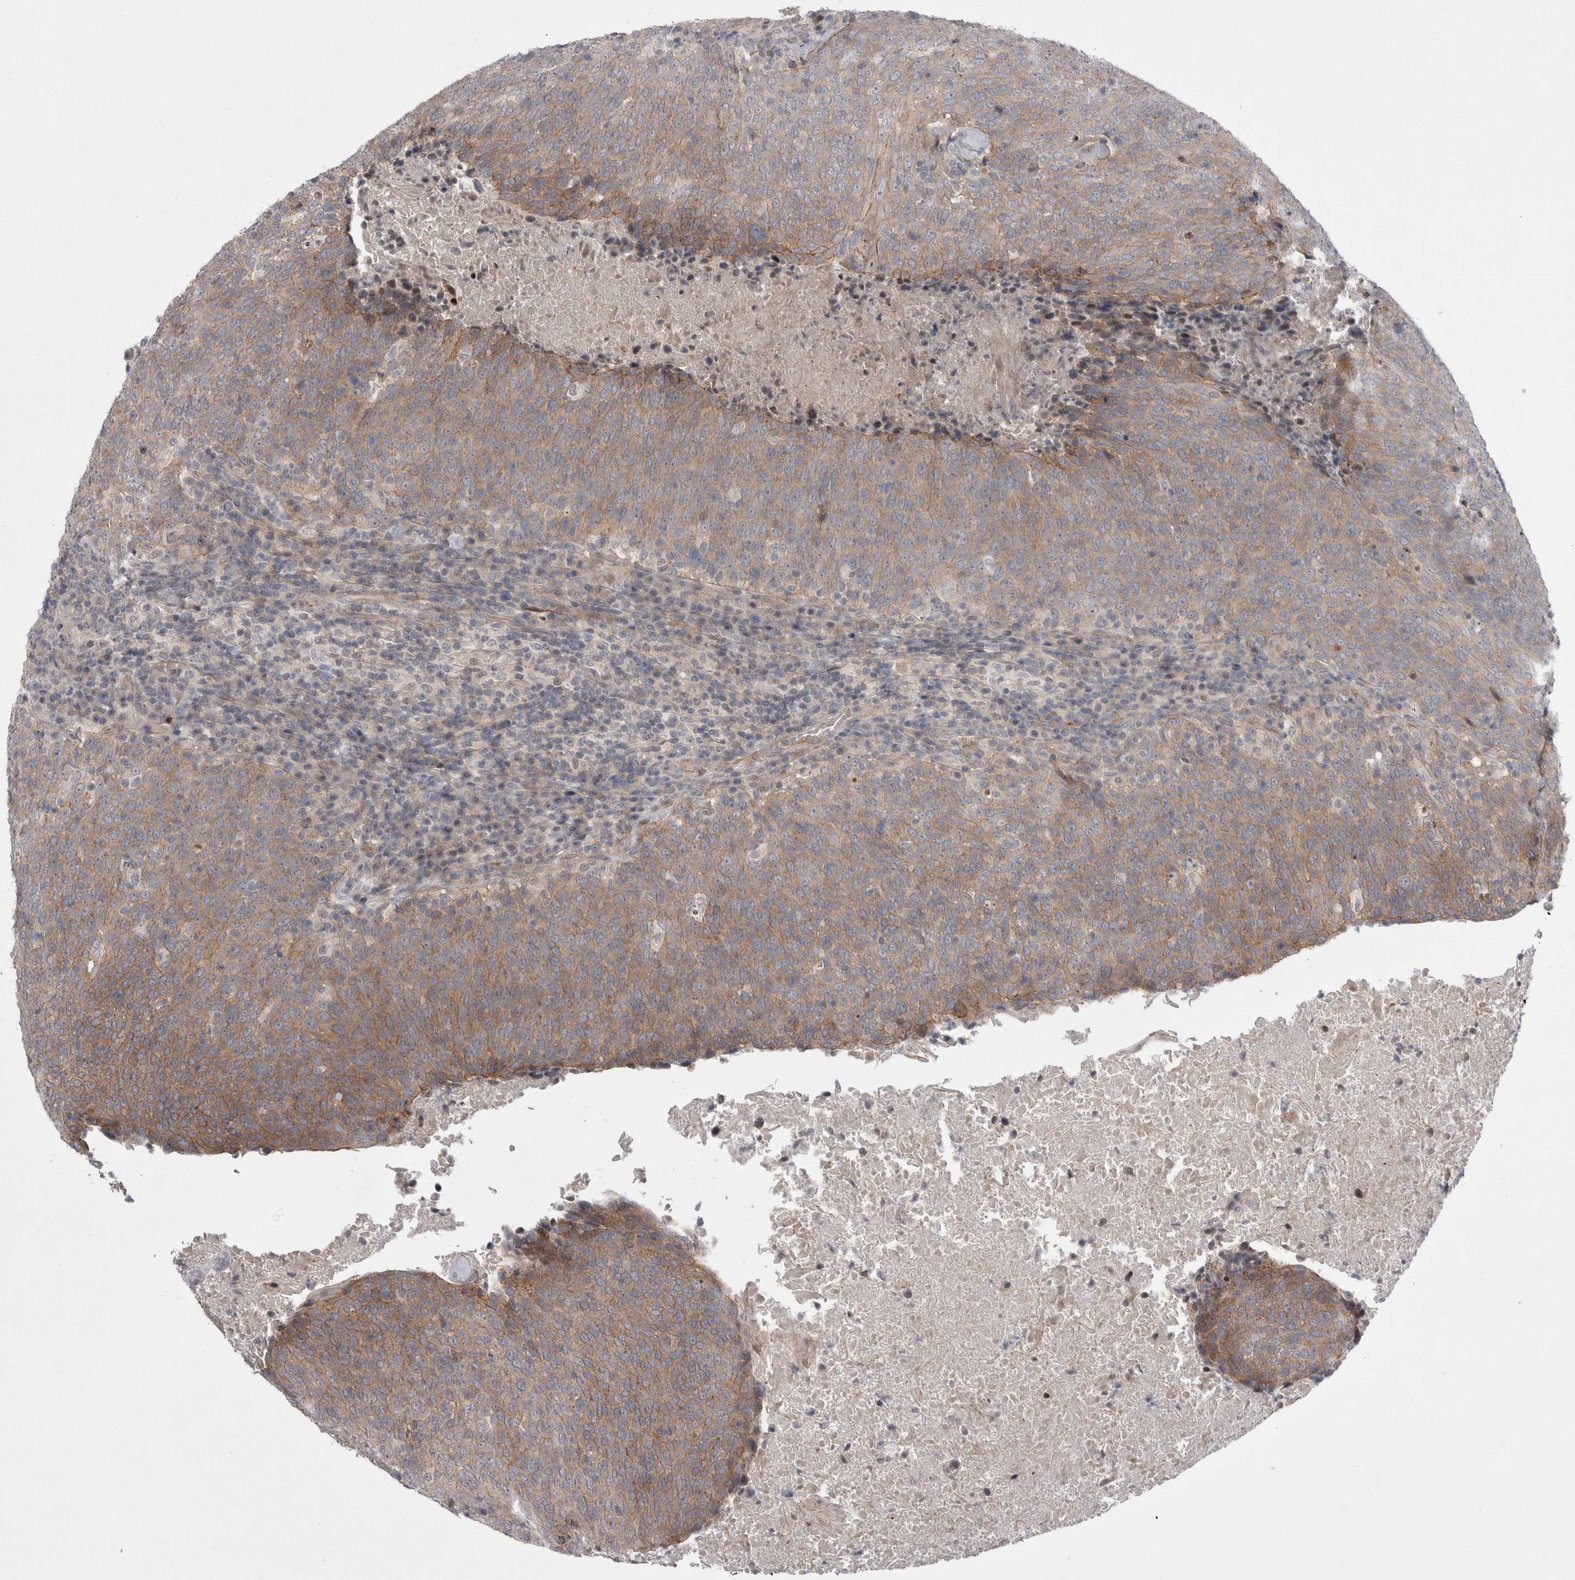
{"staining": {"intensity": "moderate", "quantity": ">75%", "location": "cytoplasmic/membranous"}, "tissue": "head and neck cancer", "cell_type": "Tumor cells", "image_type": "cancer", "snomed": [{"axis": "morphology", "description": "Squamous cell carcinoma, NOS"}, {"axis": "morphology", "description": "Squamous cell carcinoma, metastatic, NOS"}, {"axis": "topography", "description": "Lymph node"}, {"axis": "topography", "description": "Head-Neck"}], "caption": "Approximately >75% of tumor cells in head and neck metastatic squamous cell carcinoma show moderate cytoplasmic/membranous protein staining as visualized by brown immunohistochemical staining.", "gene": "NENF", "patient": {"sex": "male", "age": 62}}